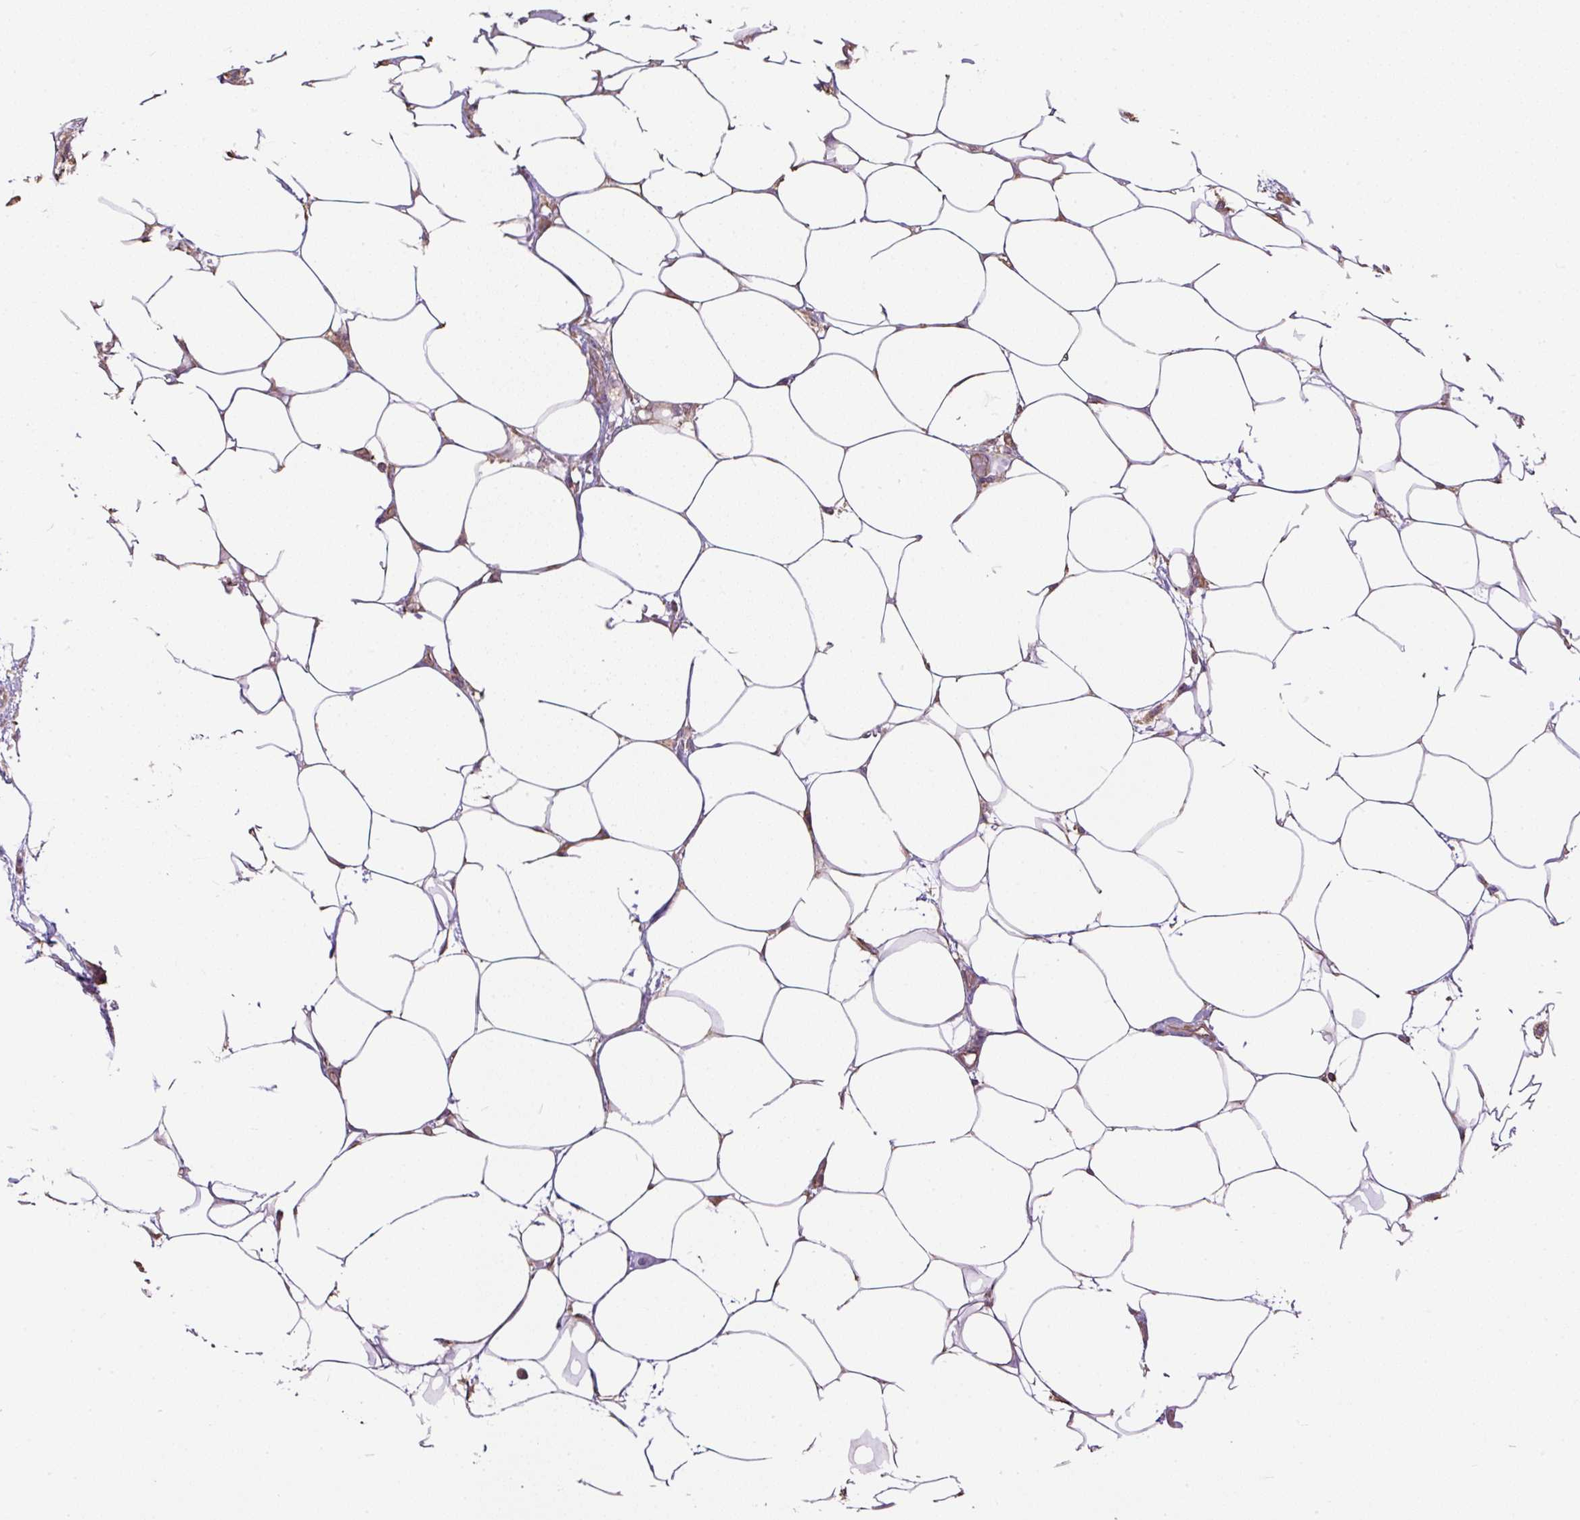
{"staining": {"intensity": "negative", "quantity": "none", "location": "none"}, "tissue": "breast cancer", "cell_type": "Tumor cells", "image_type": "cancer", "snomed": [{"axis": "morphology", "description": "Duct carcinoma"}, {"axis": "topography", "description": "Breast"}], "caption": "Immunohistochemical staining of human breast cancer (invasive ductal carcinoma) reveals no significant staining in tumor cells.", "gene": "PDIA2", "patient": {"sex": "female", "age": 75}}